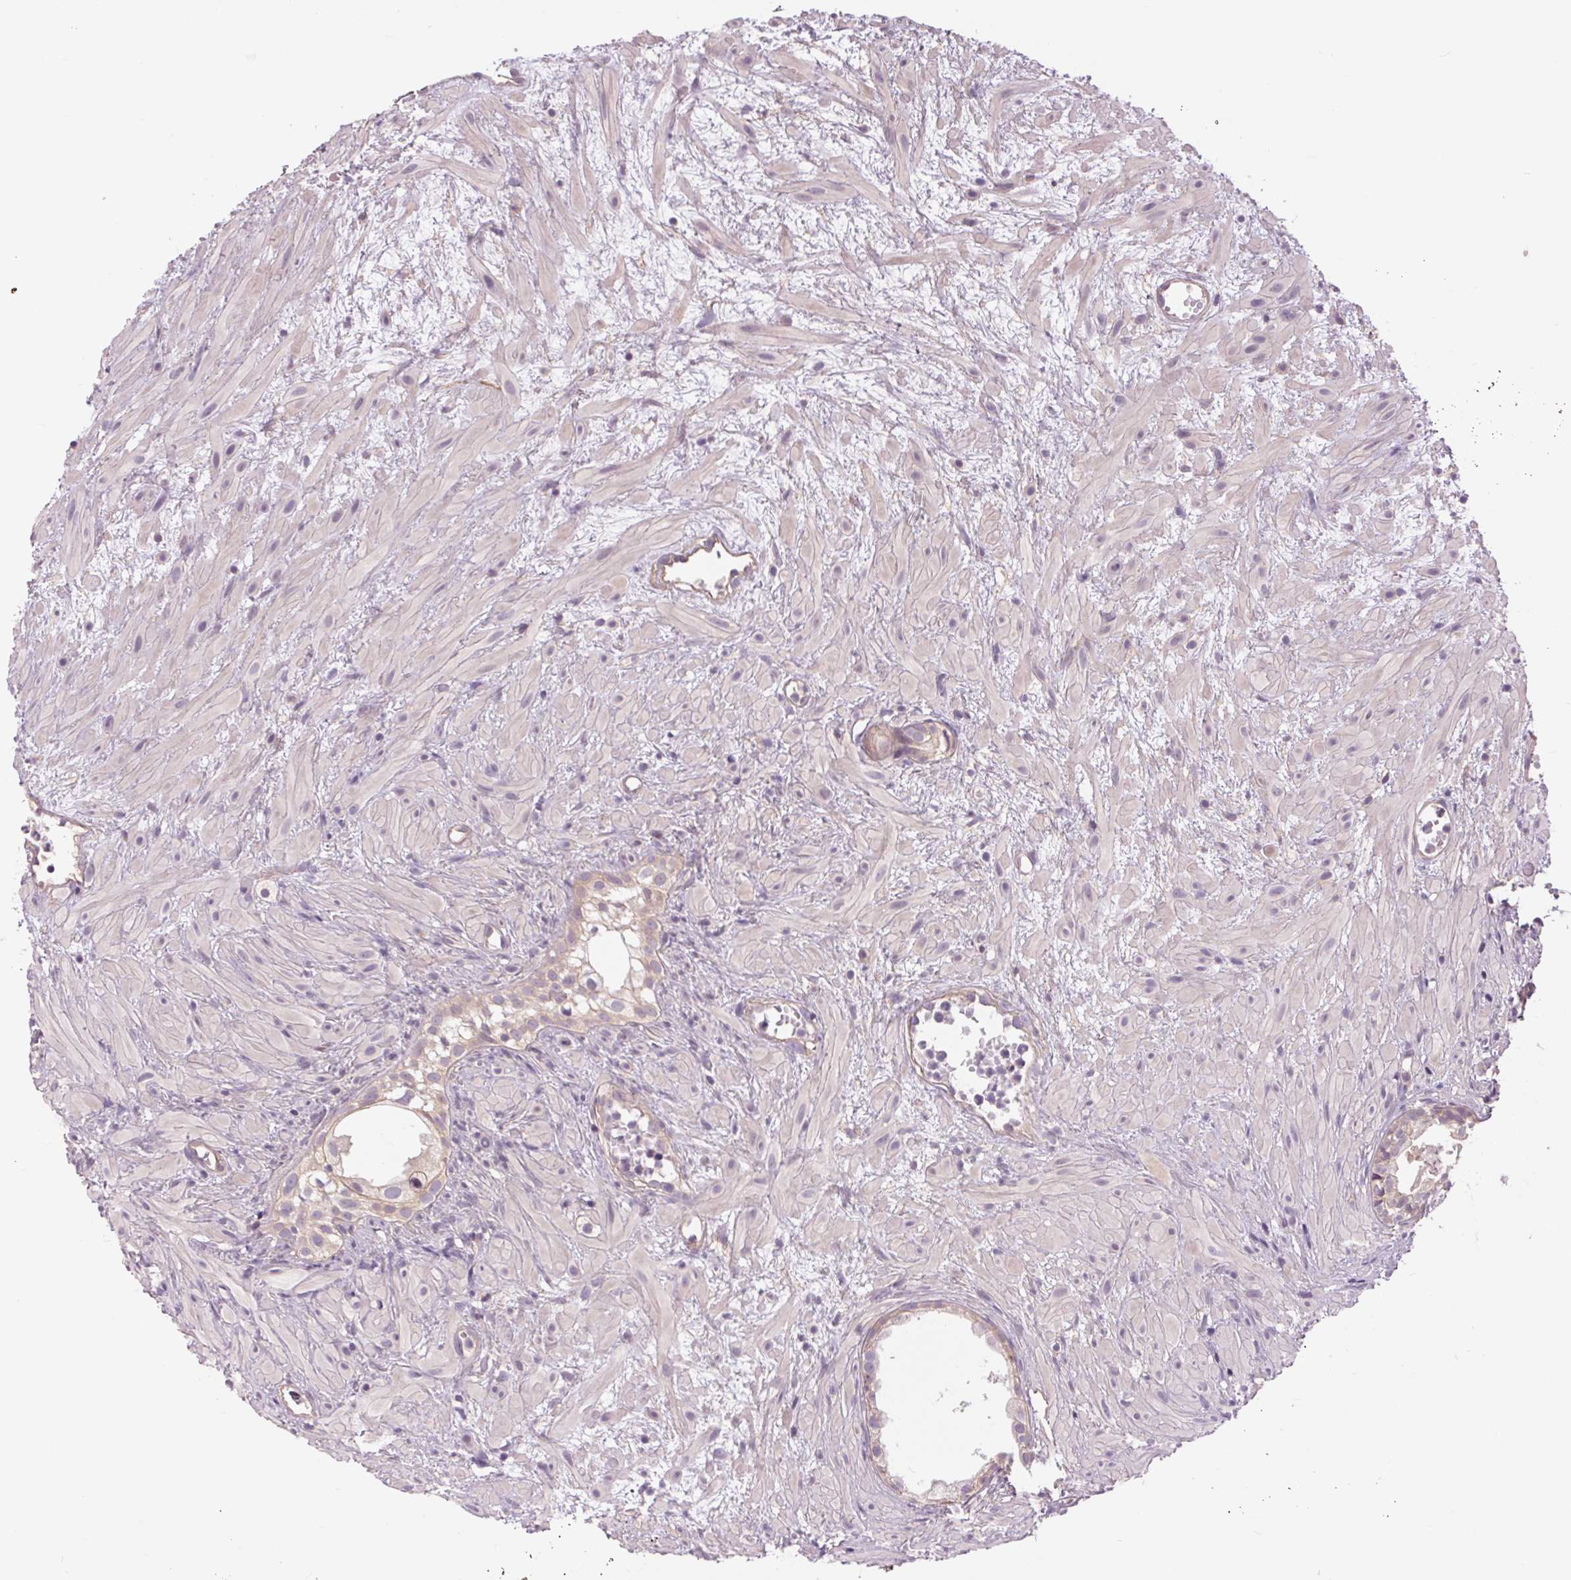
{"staining": {"intensity": "negative", "quantity": "none", "location": "none"}, "tissue": "prostate cancer", "cell_type": "Tumor cells", "image_type": "cancer", "snomed": [{"axis": "morphology", "description": "Adenocarcinoma, High grade"}, {"axis": "topography", "description": "Prostate"}], "caption": "The immunohistochemistry (IHC) histopathology image has no significant expression in tumor cells of prostate cancer tissue.", "gene": "SH3RF2", "patient": {"sex": "male", "age": 79}}